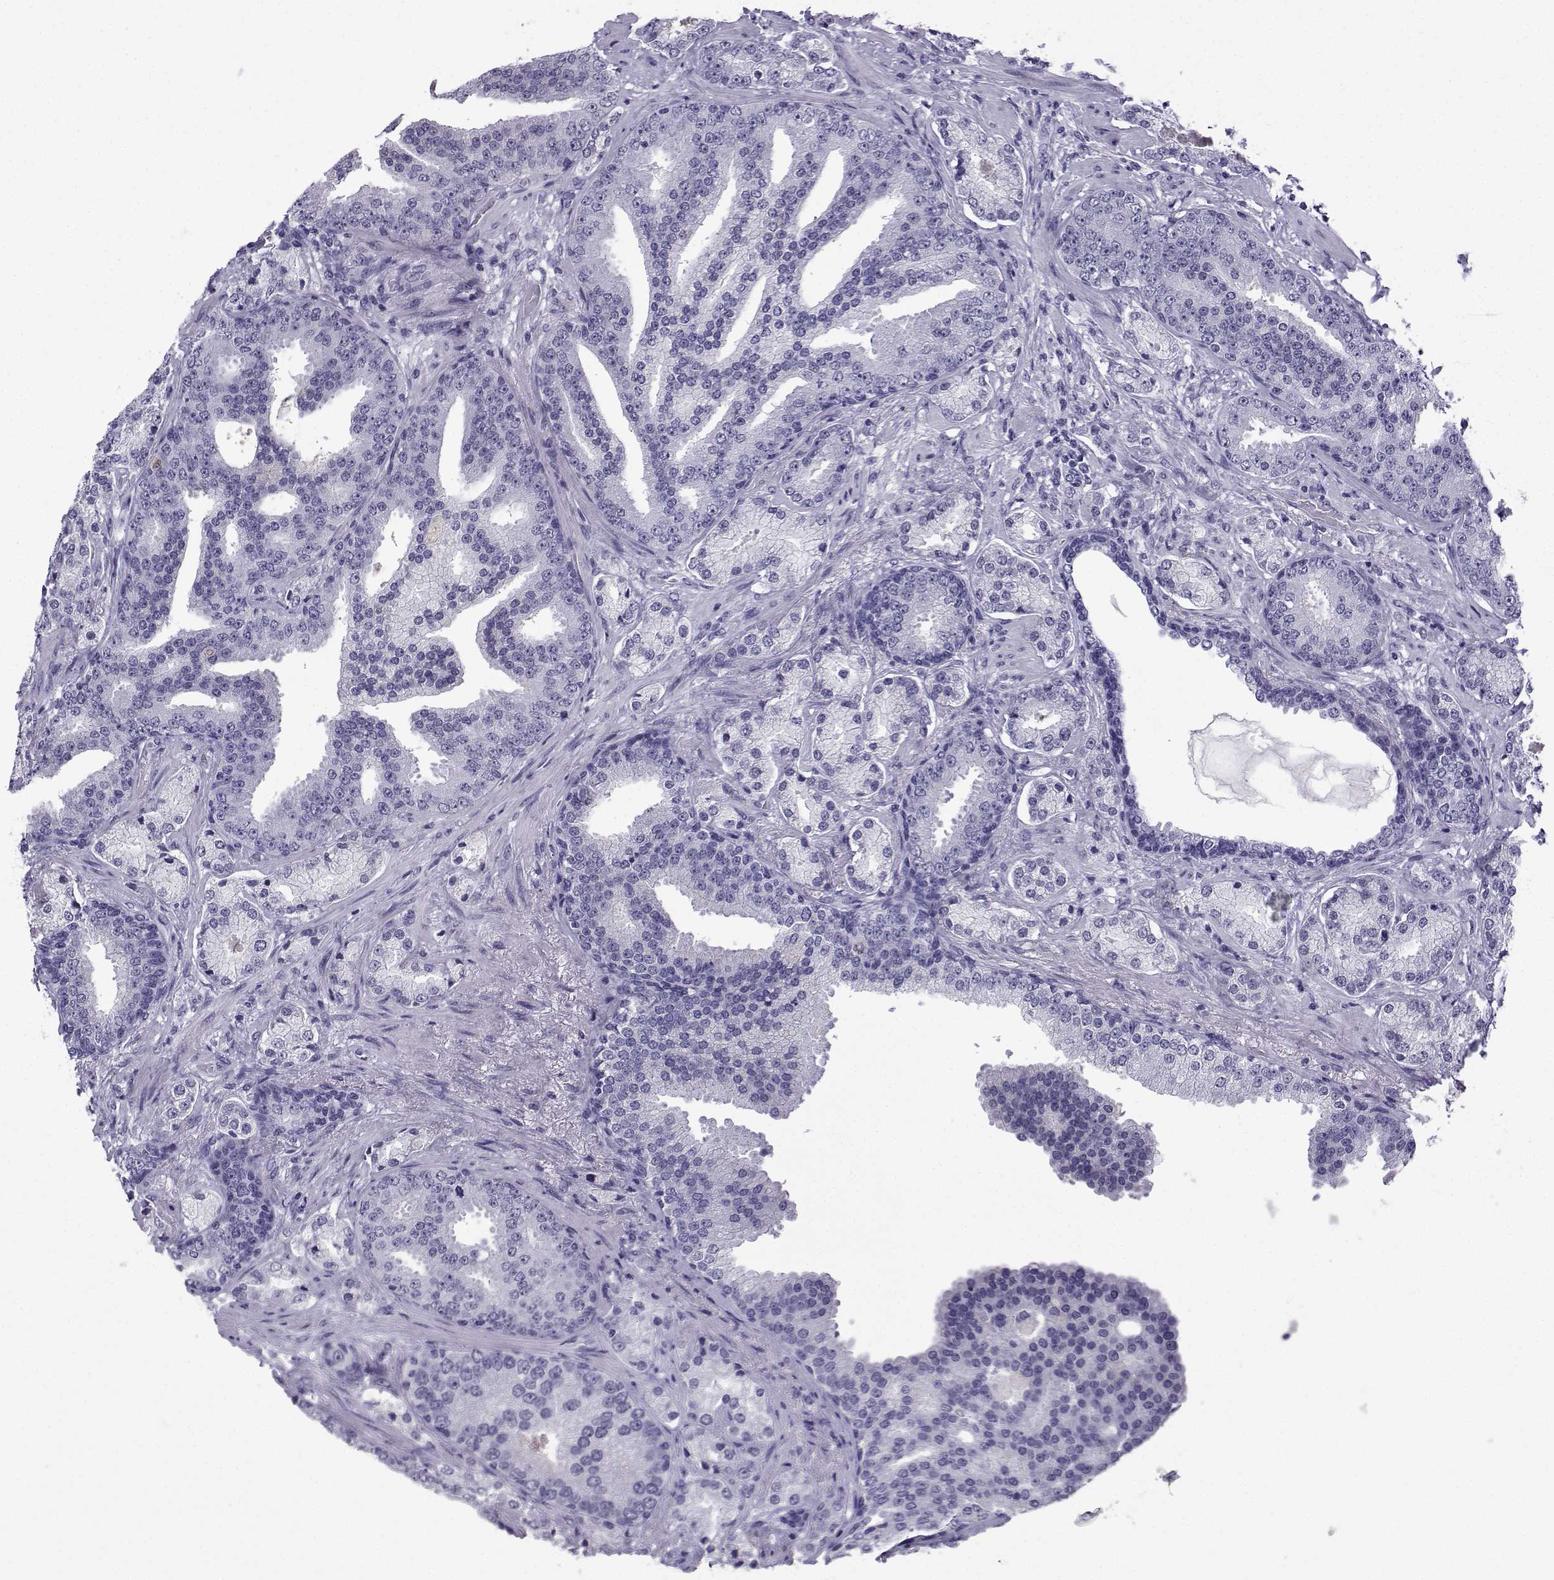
{"staining": {"intensity": "negative", "quantity": "none", "location": "none"}, "tissue": "prostate cancer", "cell_type": "Tumor cells", "image_type": "cancer", "snomed": [{"axis": "morphology", "description": "Adenocarcinoma, Low grade"}, {"axis": "topography", "description": "Prostate"}], "caption": "A photomicrograph of human prostate cancer is negative for staining in tumor cells. The staining was performed using DAB (3,3'-diaminobenzidine) to visualize the protein expression in brown, while the nuclei were stained in blue with hematoxylin (Magnification: 20x).", "gene": "MRGBP", "patient": {"sex": "male", "age": 68}}